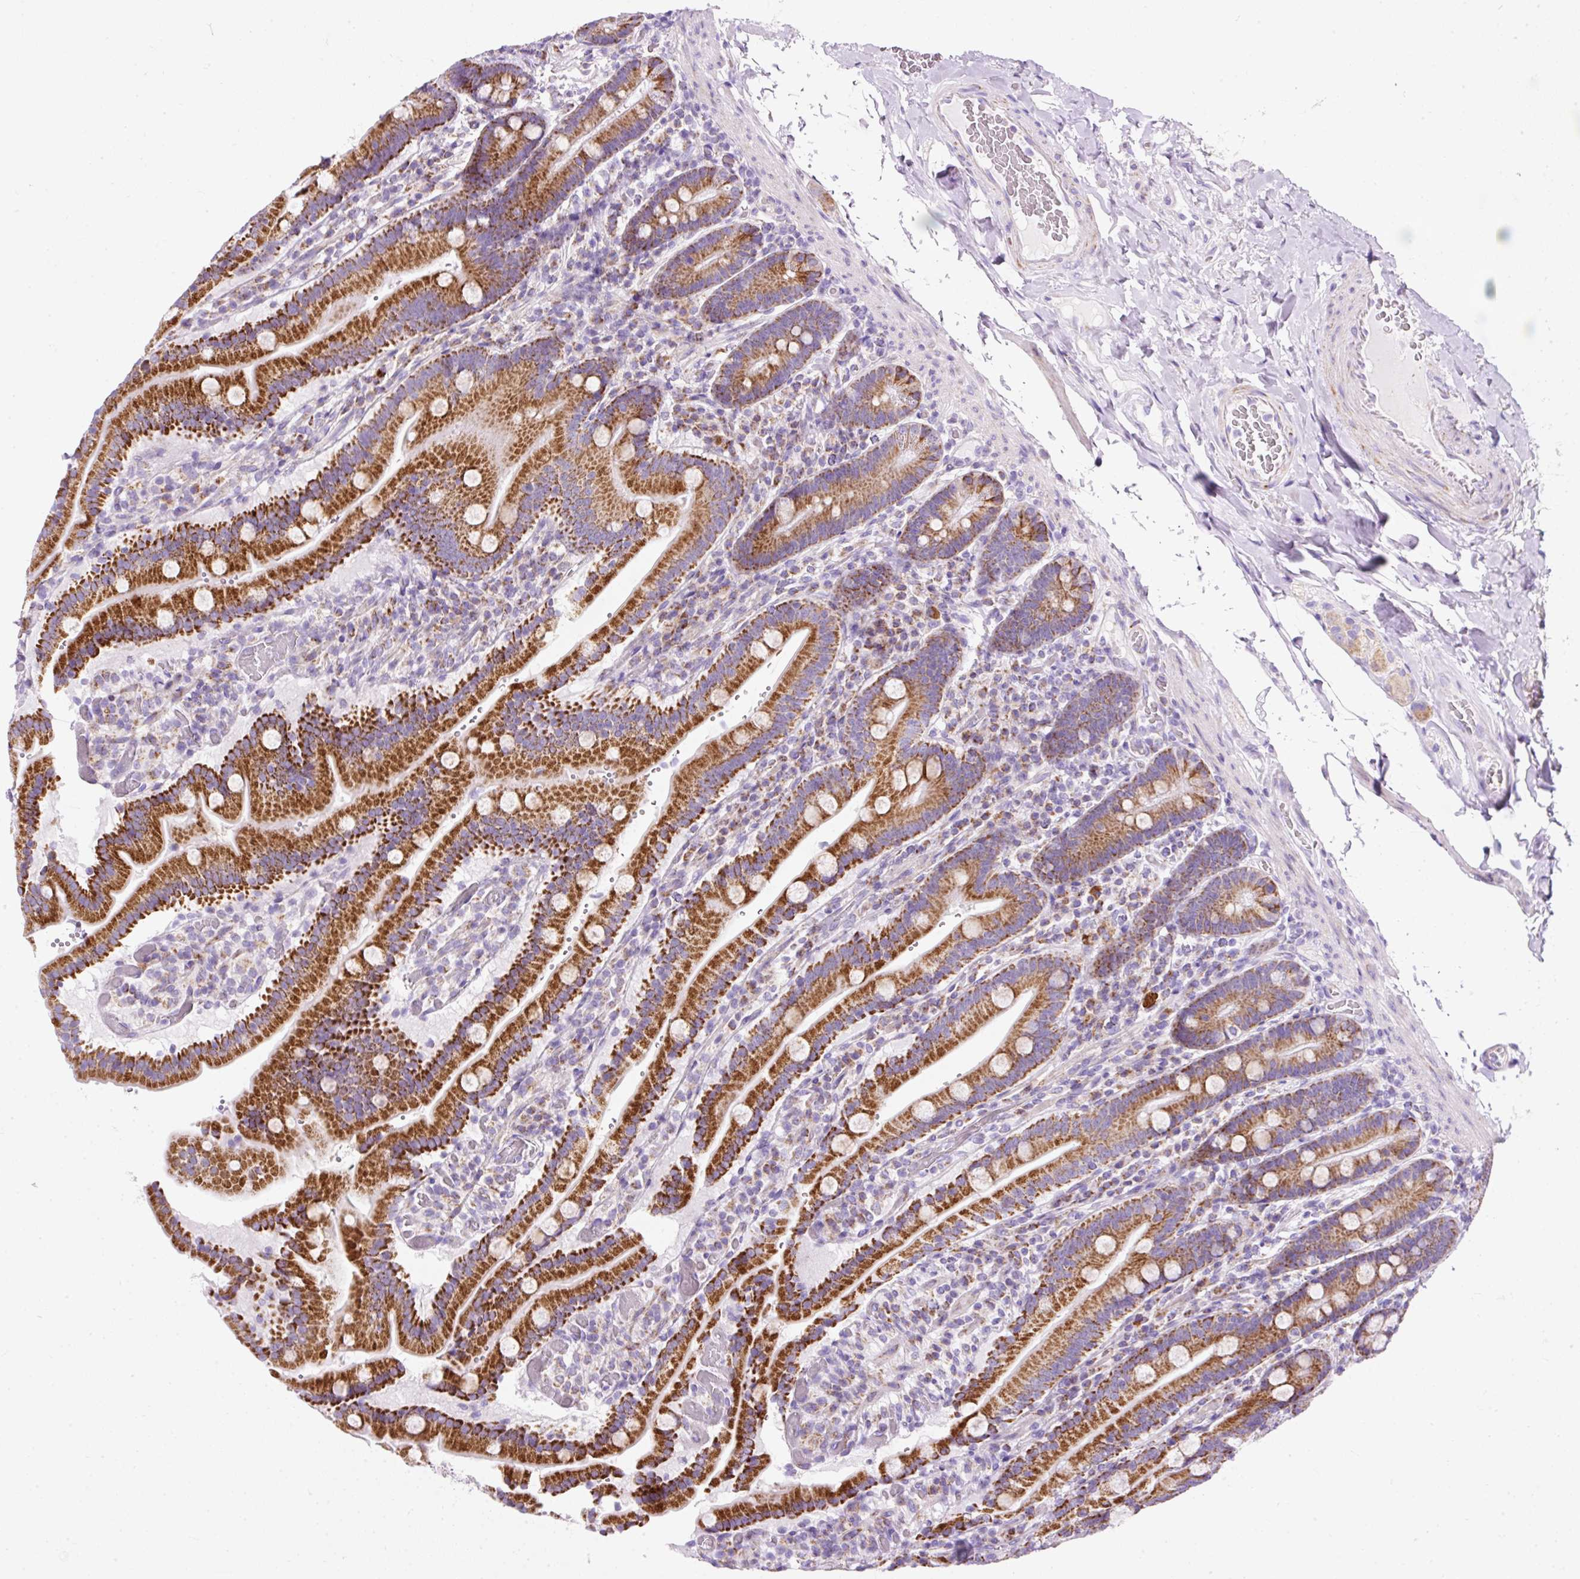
{"staining": {"intensity": "strong", "quantity": ">75%", "location": "cytoplasmic/membranous"}, "tissue": "duodenum", "cell_type": "Glandular cells", "image_type": "normal", "snomed": [{"axis": "morphology", "description": "Normal tissue, NOS"}, {"axis": "topography", "description": "Duodenum"}], "caption": "Immunohistochemical staining of normal duodenum shows high levels of strong cytoplasmic/membranous expression in about >75% of glandular cells.", "gene": "PLPP2", "patient": {"sex": "female", "age": 62}}